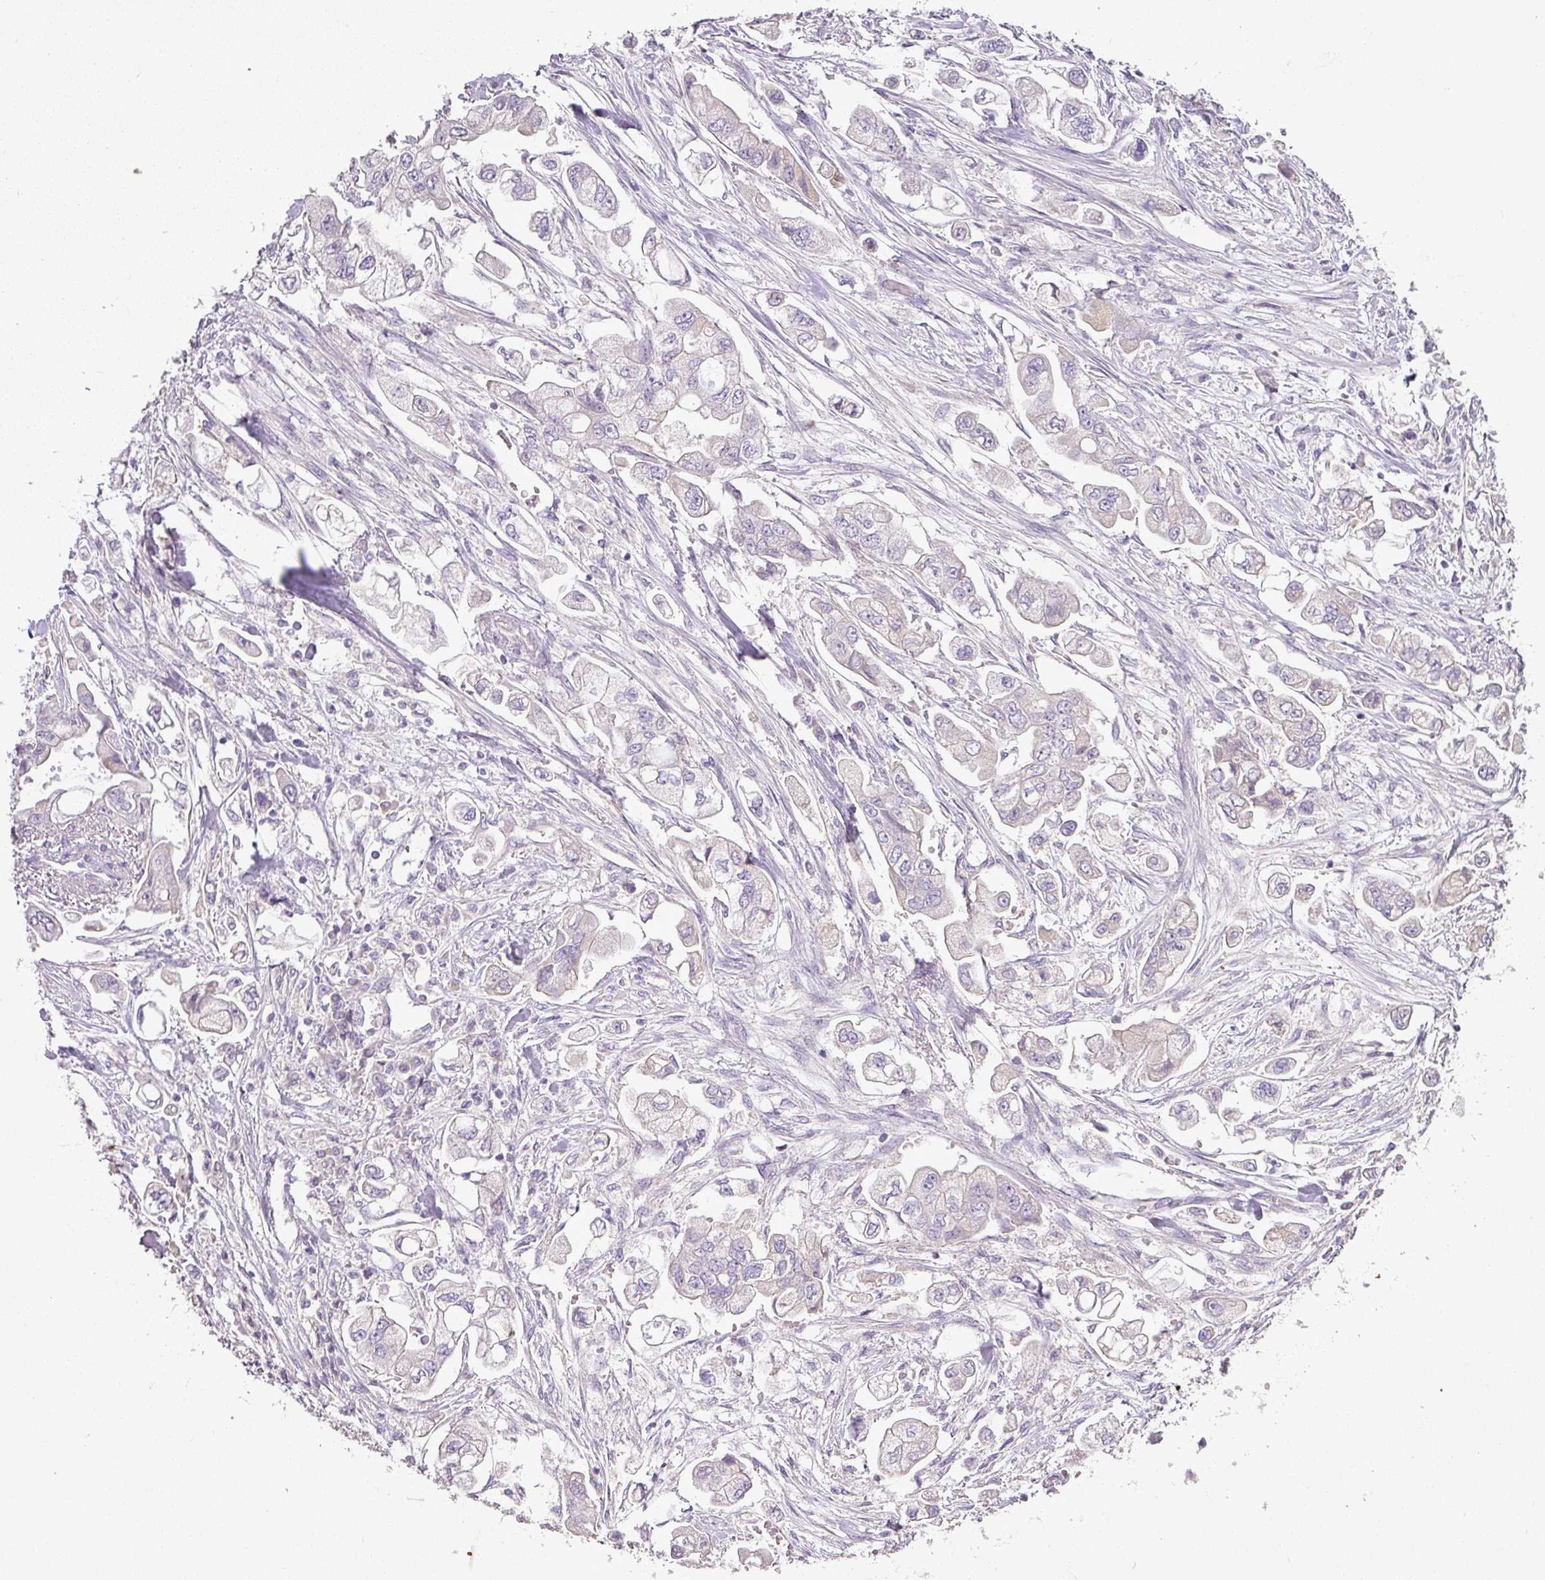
{"staining": {"intensity": "negative", "quantity": "none", "location": "none"}, "tissue": "stomach cancer", "cell_type": "Tumor cells", "image_type": "cancer", "snomed": [{"axis": "morphology", "description": "Adenocarcinoma, NOS"}, {"axis": "topography", "description": "Stomach"}], "caption": "An IHC histopathology image of stomach cancer is shown. There is no staining in tumor cells of stomach cancer. (Immunohistochemistry (ihc), brightfield microscopy, high magnification).", "gene": "BRINP2", "patient": {"sex": "male", "age": 62}}